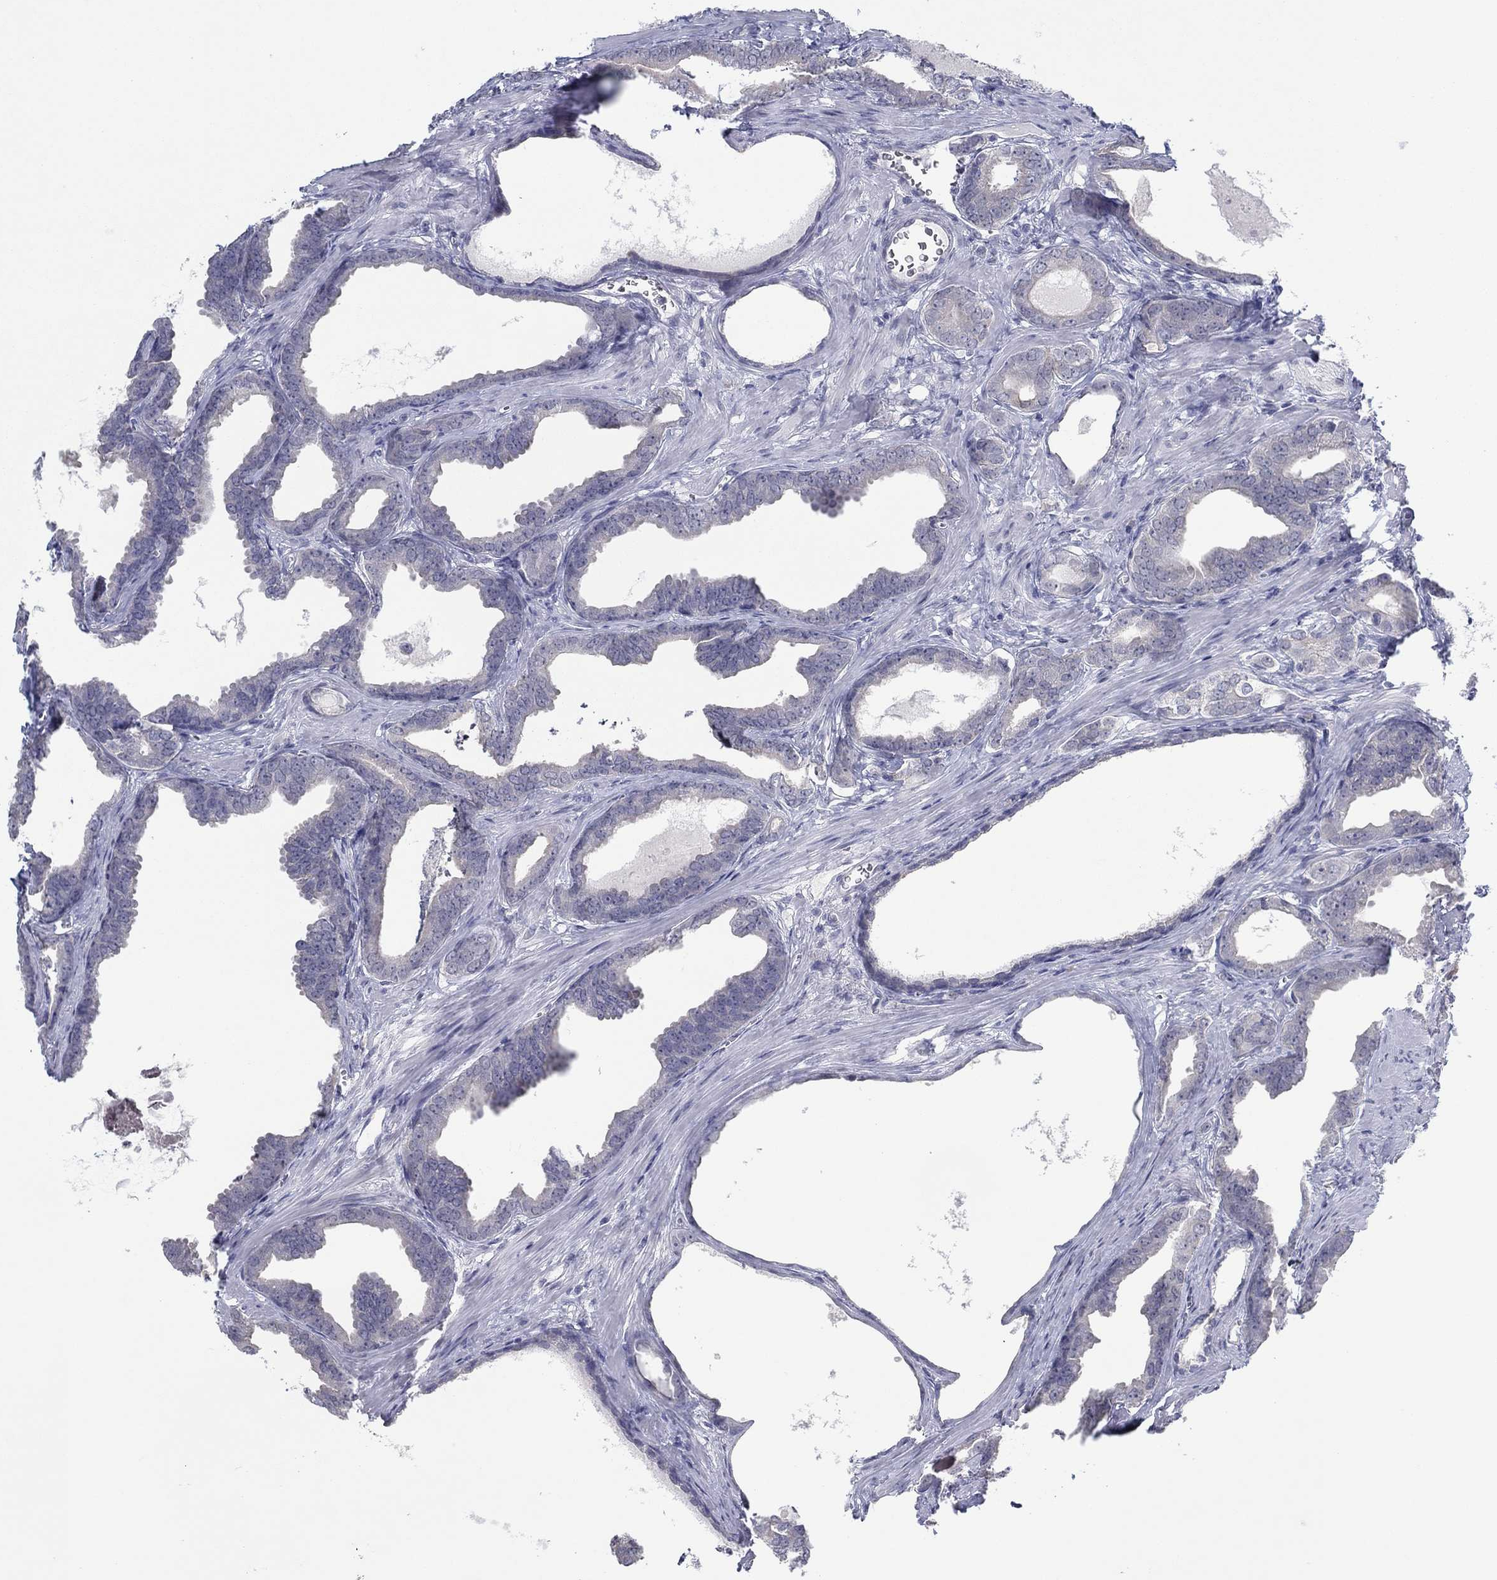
{"staining": {"intensity": "negative", "quantity": "none", "location": "none"}, "tissue": "prostate cancer", "cell_type": "Tumor cells", "image_type": "cancer", "snomed": [{"axis": "morphology", "description": "Adenocarcinoma, NOS"}, {"axis": "topography", "description": "Prostate"}], "caption": "Image shows no significant protein staining in tumor cells of prostate cancer (adenocarcinoma).", "gene": "SLC22A2", "patient": {"sex": "male", "age": 66}}